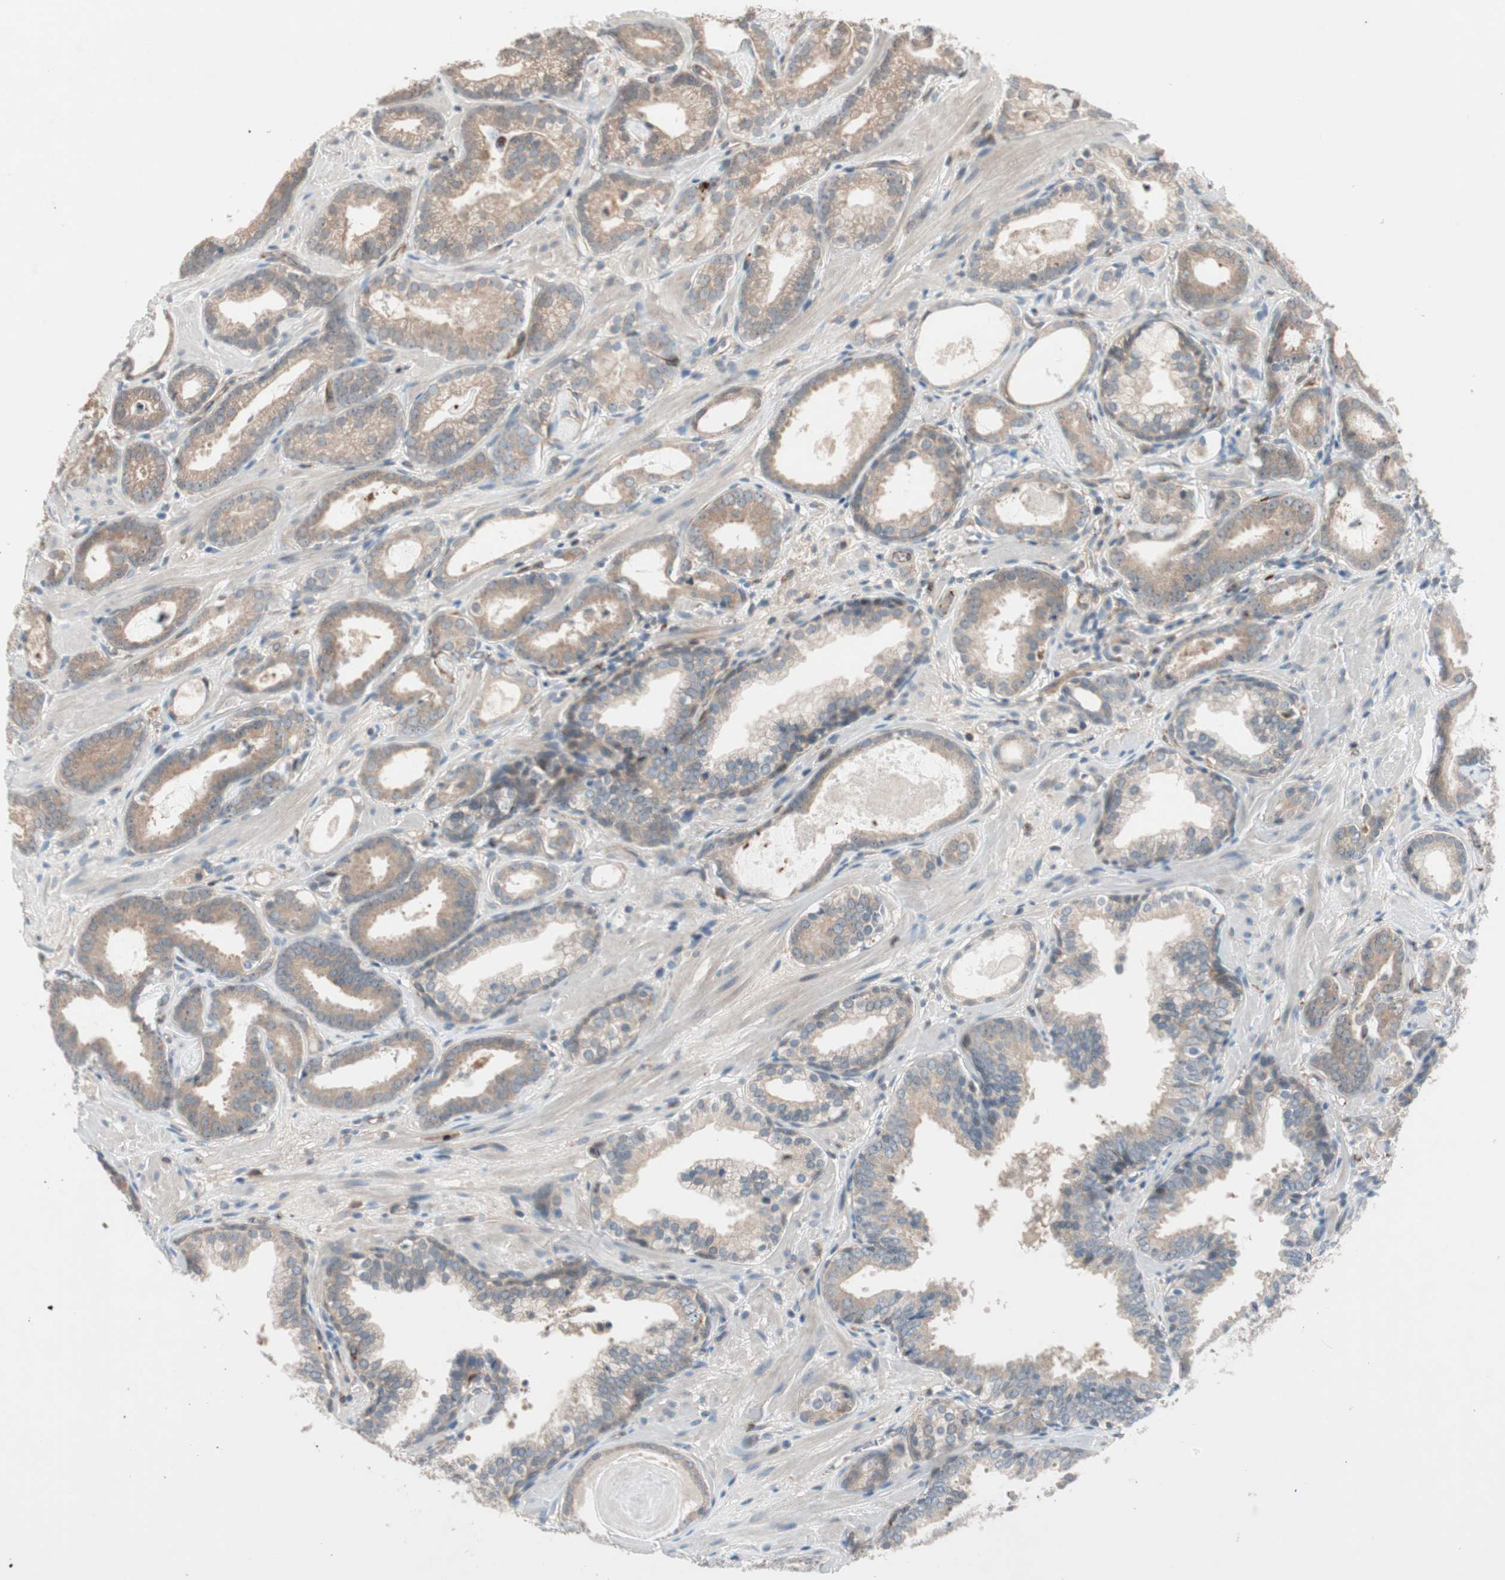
{"staining": {"intensity": "moderate", "quantity": ">75%", "location": "cytoplasmic/membranous"}, "tissue": "prostate cancer", "cell_type": "Tumor cells", "image_type": "cancer", "snomed": [{"axis": "morphology", "description": "Adenocarcinoma, Low grade"}, {"axis": "topography", "description": "Prostate"}], "caption": "Immunohistochemical staining of human prostate cancer reveals moderate cytoplasmic/membranous protein positivity in about >75% of tumor cells.", "gene": "PIK3R3", "patient": {"sex": "male", "age": 57}}